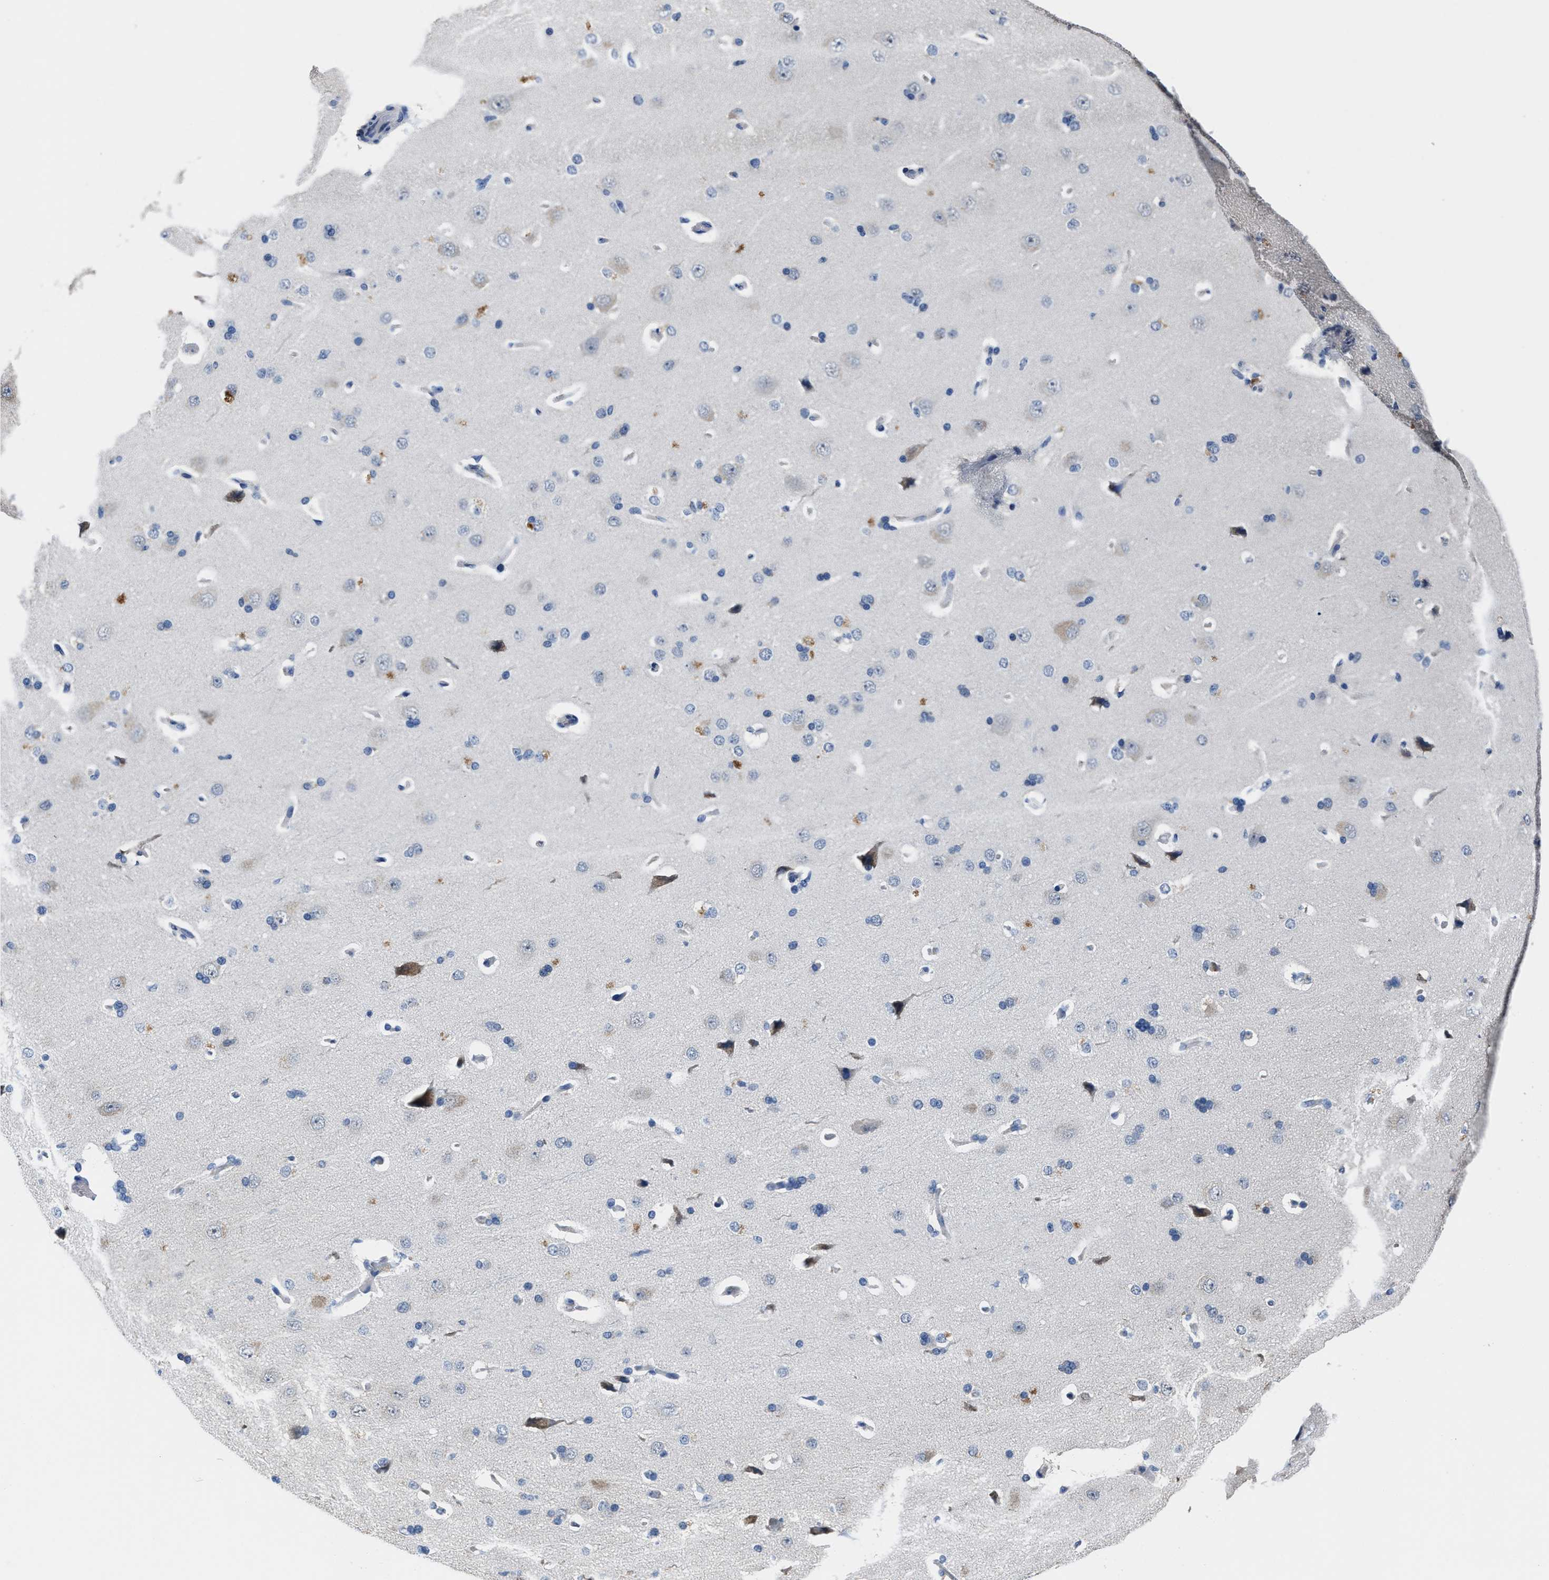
{"staining": {"intensity": "negative", "quantity": "none", "location": "none"}, "tissue": "cerebral cortex", "cell_type": "Endothelial cells", "image_type": "normal", "snomed": [{"axis": "morphology", "description": "Normal tissue, NOS"}, {"axis": "topography", "description": "Cerebral cortex"}], "caption": "A high-resolution image shows immunohistochemistry (IHC) staining of benign cerebral cortex, which displays no significant positivity in endothelial cells. Brightfield microscopy of immunohistochemistry (IHC) stained with DAB (brown) and hematoxylin (blue), captured at high magnification.", "gene": "GHITM", "patient": {"sex": "male", "age": 62}}